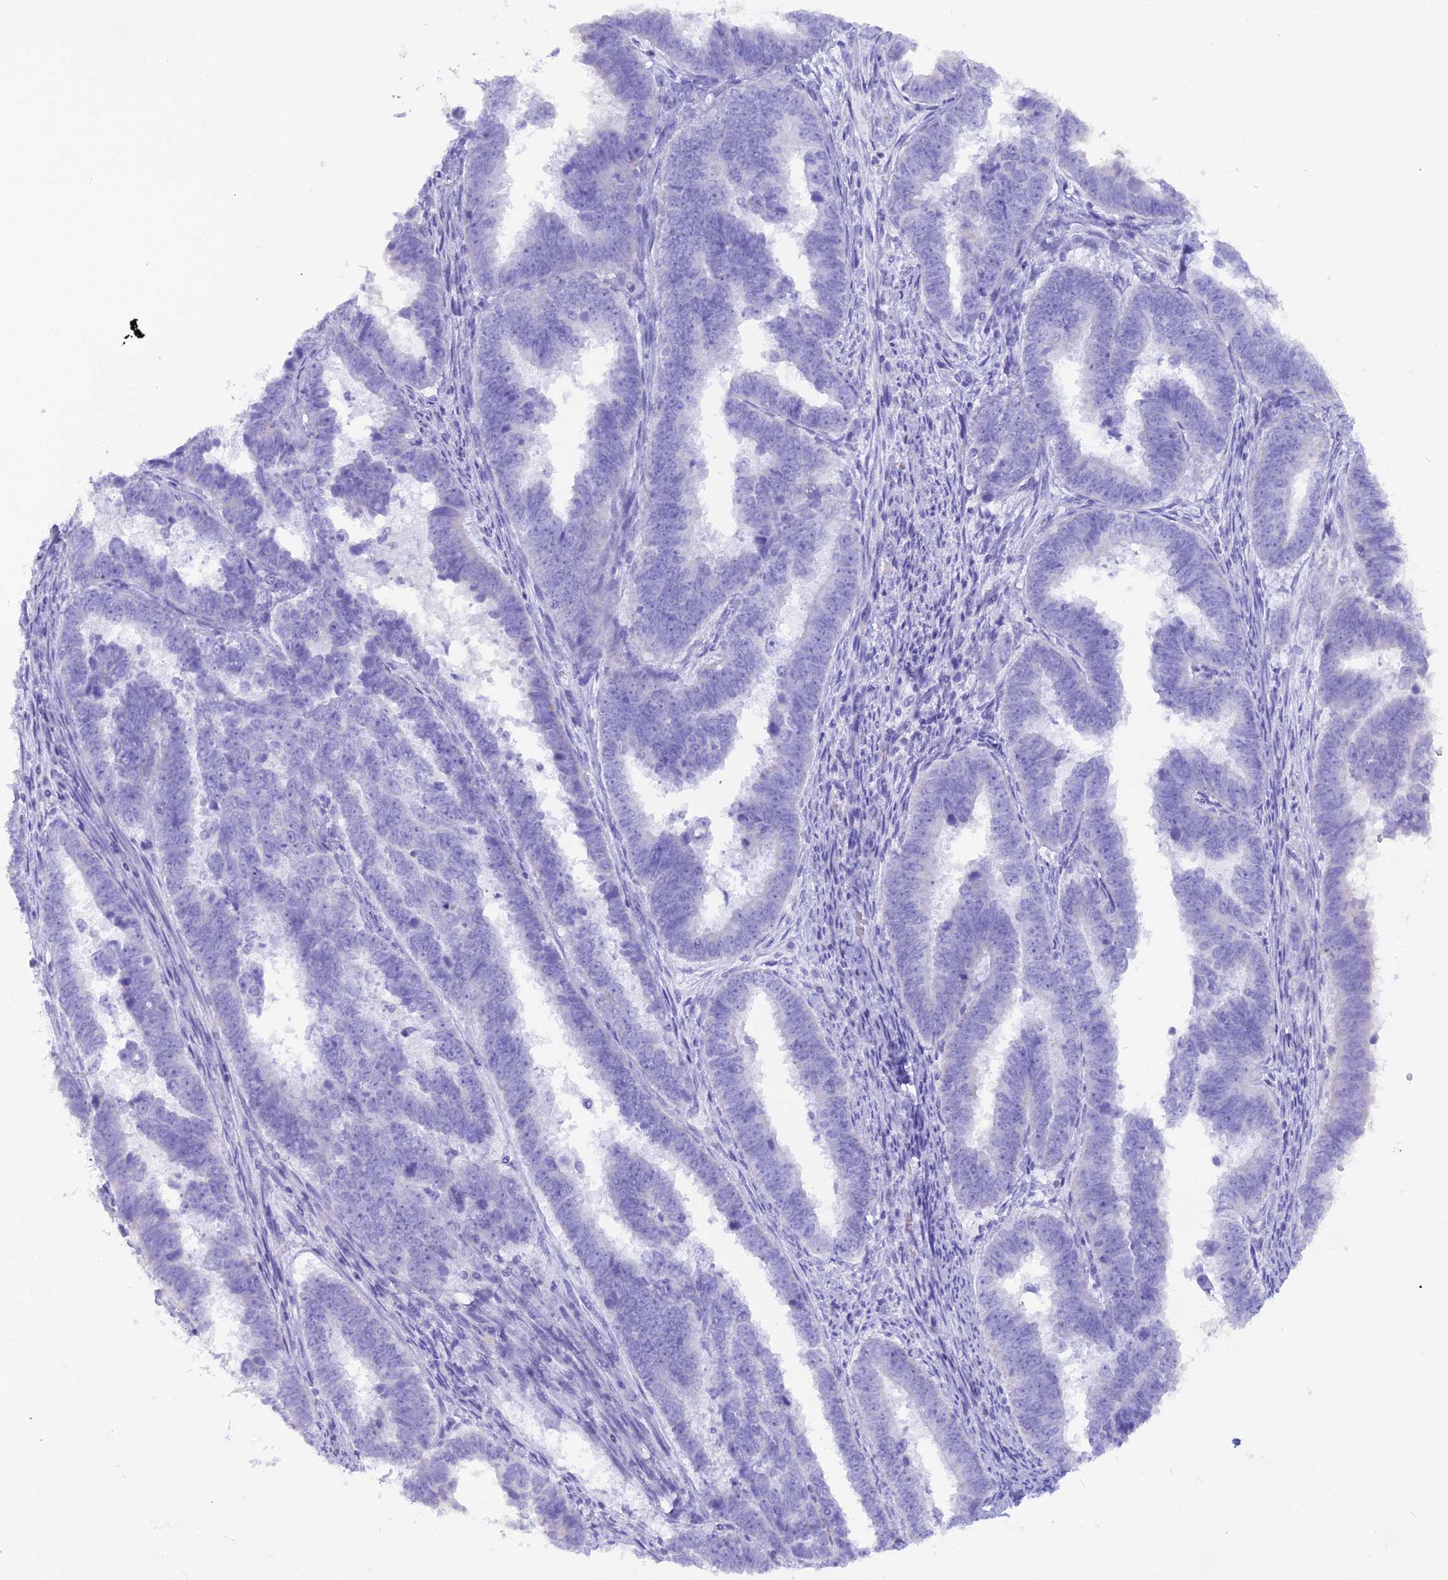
{"staining": {"intensity": "negative", "quantity": "none", "location": "none"}, "tissue": "endometrial cancer", "cell_type": "Tumor cells", "image_type": "cancer", "snomed": [{"axis": "morphology", "description": "Adenocarcinoma, NOS"}, {"axis": "topography", "description": "Endometrium"}], "caption": "IHC histopathology image of neoplastic tissue: adenocarcinoma (endometrial) stained with DAB (3,3'-diaminobenzidine) reveals no significant protein positivity in tumor cells.", "gene": "GLYATL1", "patient": {"sex": "female", "age": 75}}